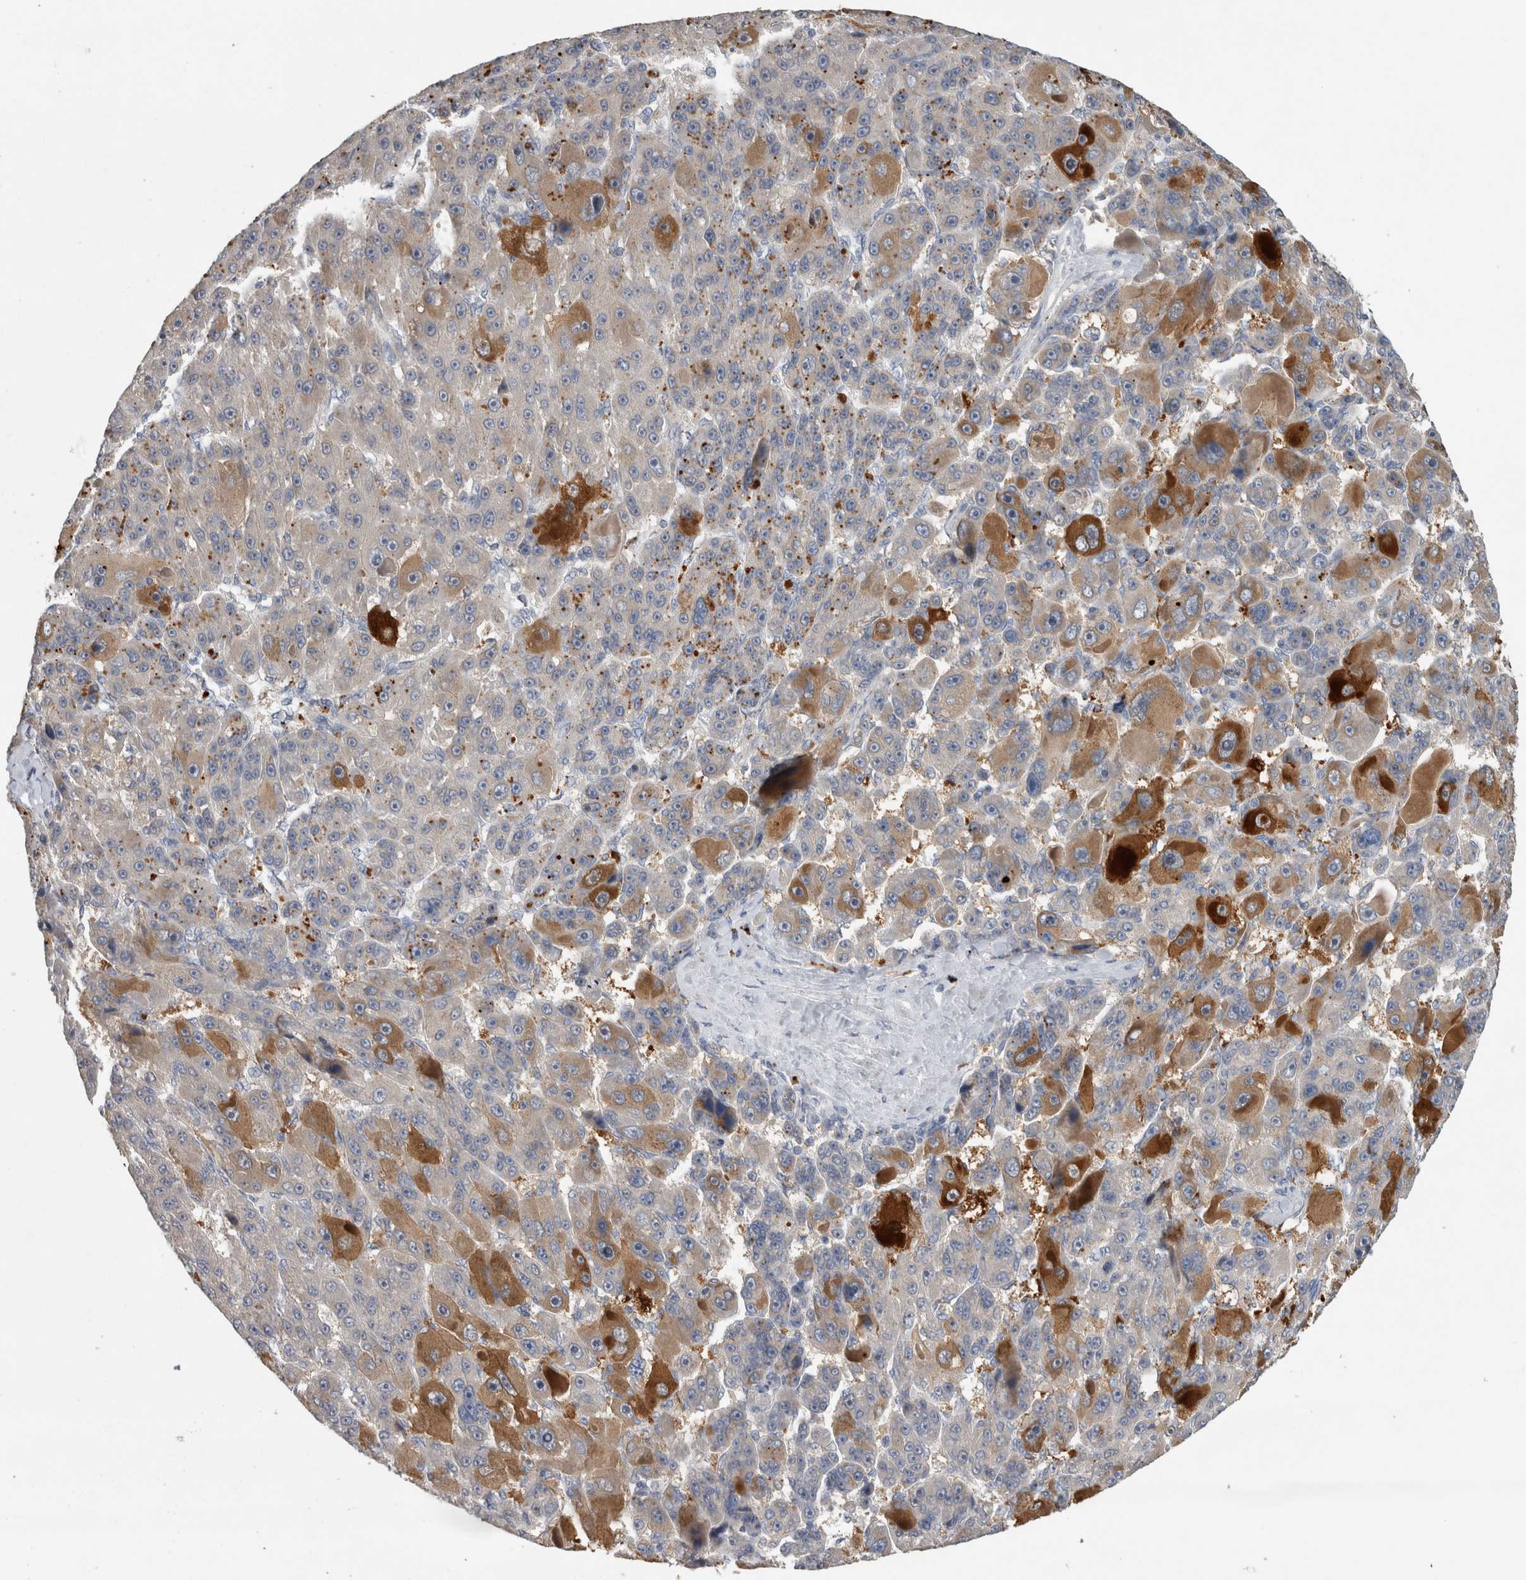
{"staining": {"intensity": "strong", "quantity": "<25%", "location": "cytoplasmic/membranous"}, "tissue": "liver cancer", "cell_type": "Tumor cells", "image_type": "cancer", "snomed": [{"axis": "morphology", "description": "Carcinoma, Hepatocellular, NOS"}, {"axis": "topography", "description": "Liver"}], "caption": "Immunohistochemistry of hepatocellular carcinoma (liver) displays medium levels of strong cytoplasmic/membranous staining in approximately <25% of tumor cells.", "gene": "SLC22A11", "patient": {"sex": "male", "age": 76}}